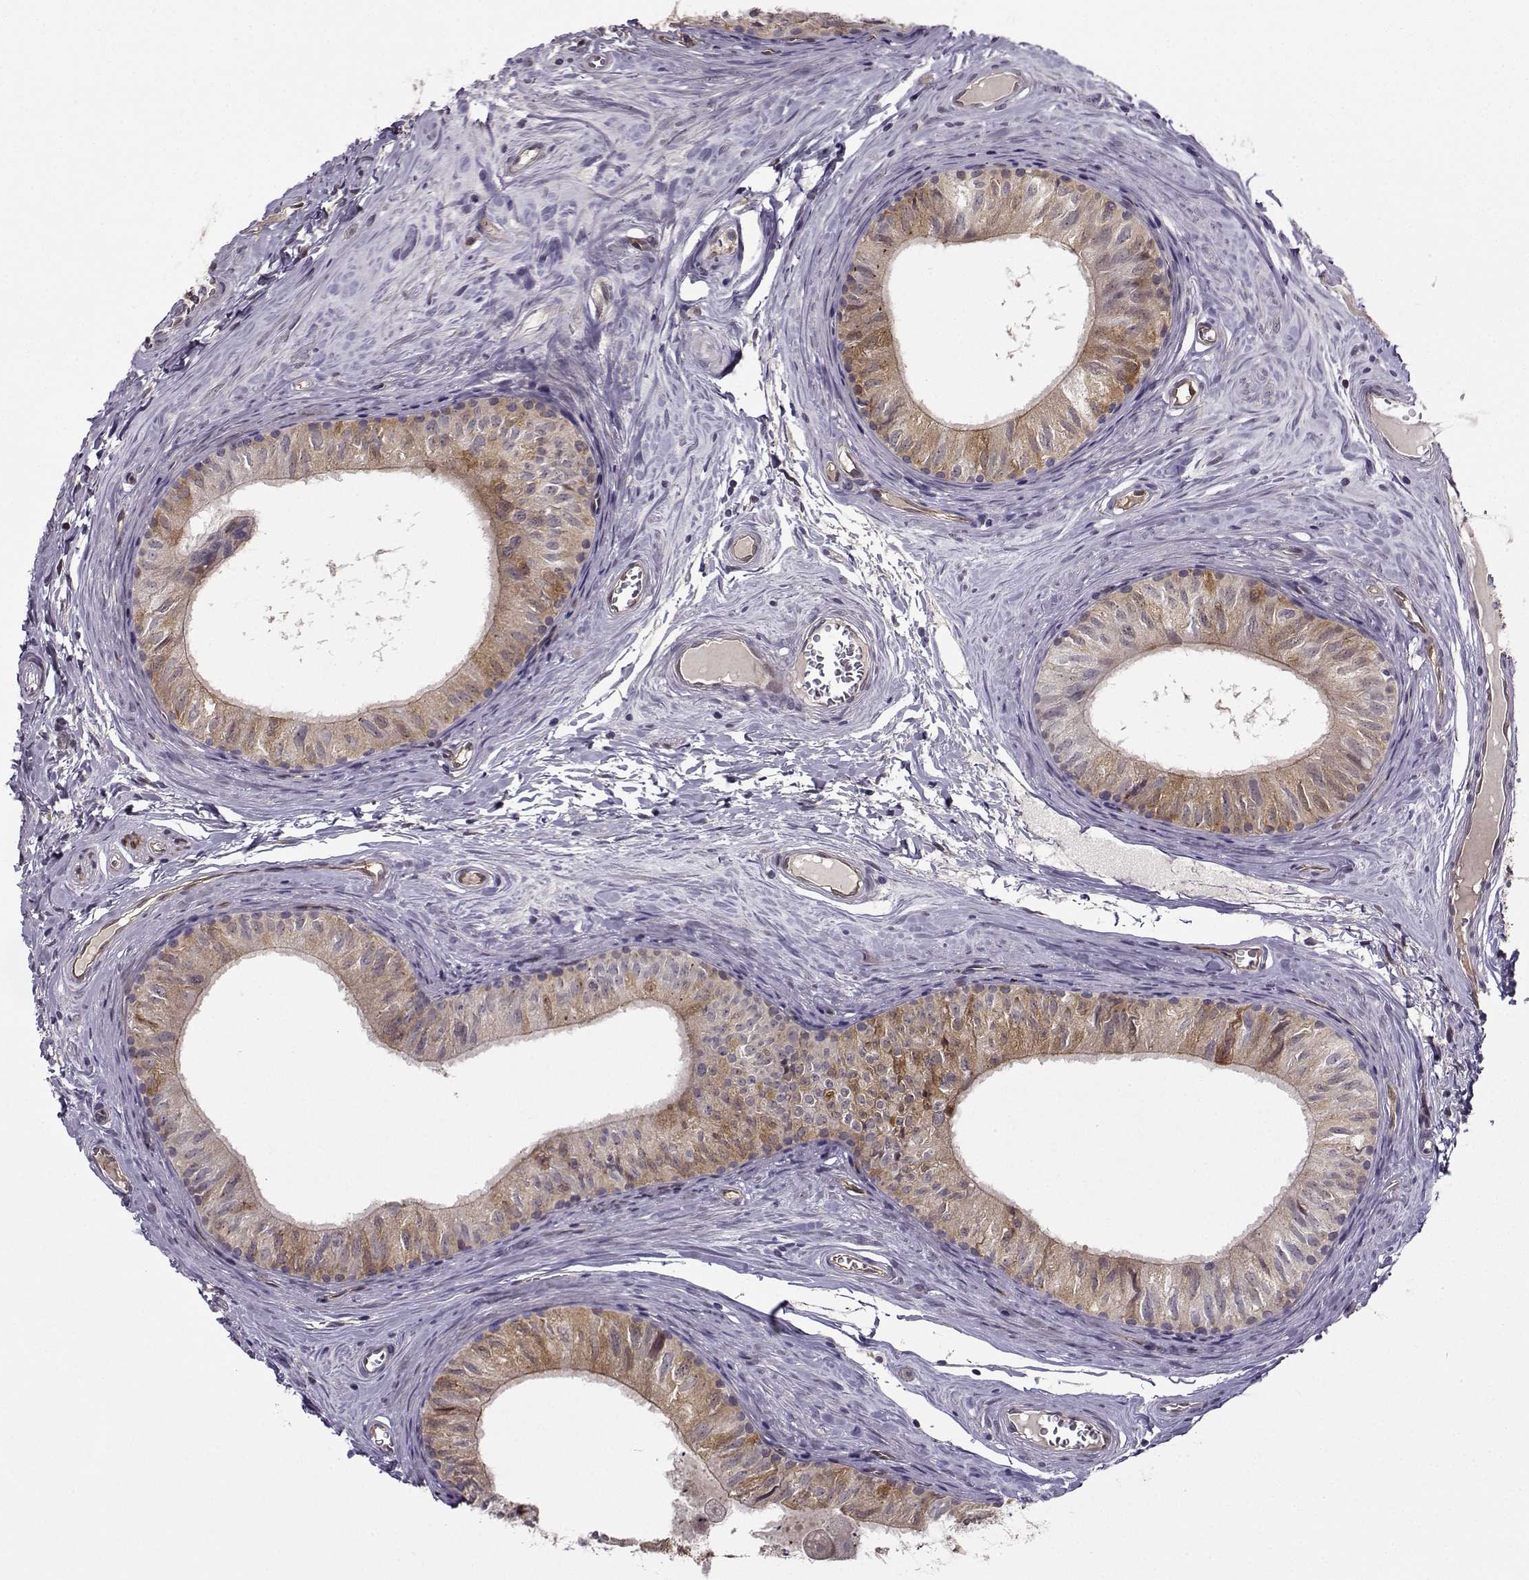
{"staining": {"intensity": "moderate", "quantity": "25%-75%", "location": "cytoplasmic/membranous"}, "tissue": "epididymis", "cell_type": "Glandular cells", "image_type": "normal", "snomed": [{"axis": "morphology", "description": "Normal tissue, NOS"}, {"axis": "topography", "description": "Epididymis"}], "caption": "DAB (3,3'-diaminobenzidine) immunohistochemical staining of normal epididymis reveals moderate cytoplasmic/membranous protein positivity in approximately 25%-75% of glandular cells.", "gene": "NQO1", "patient": {"sex": "male", "age": 52}}